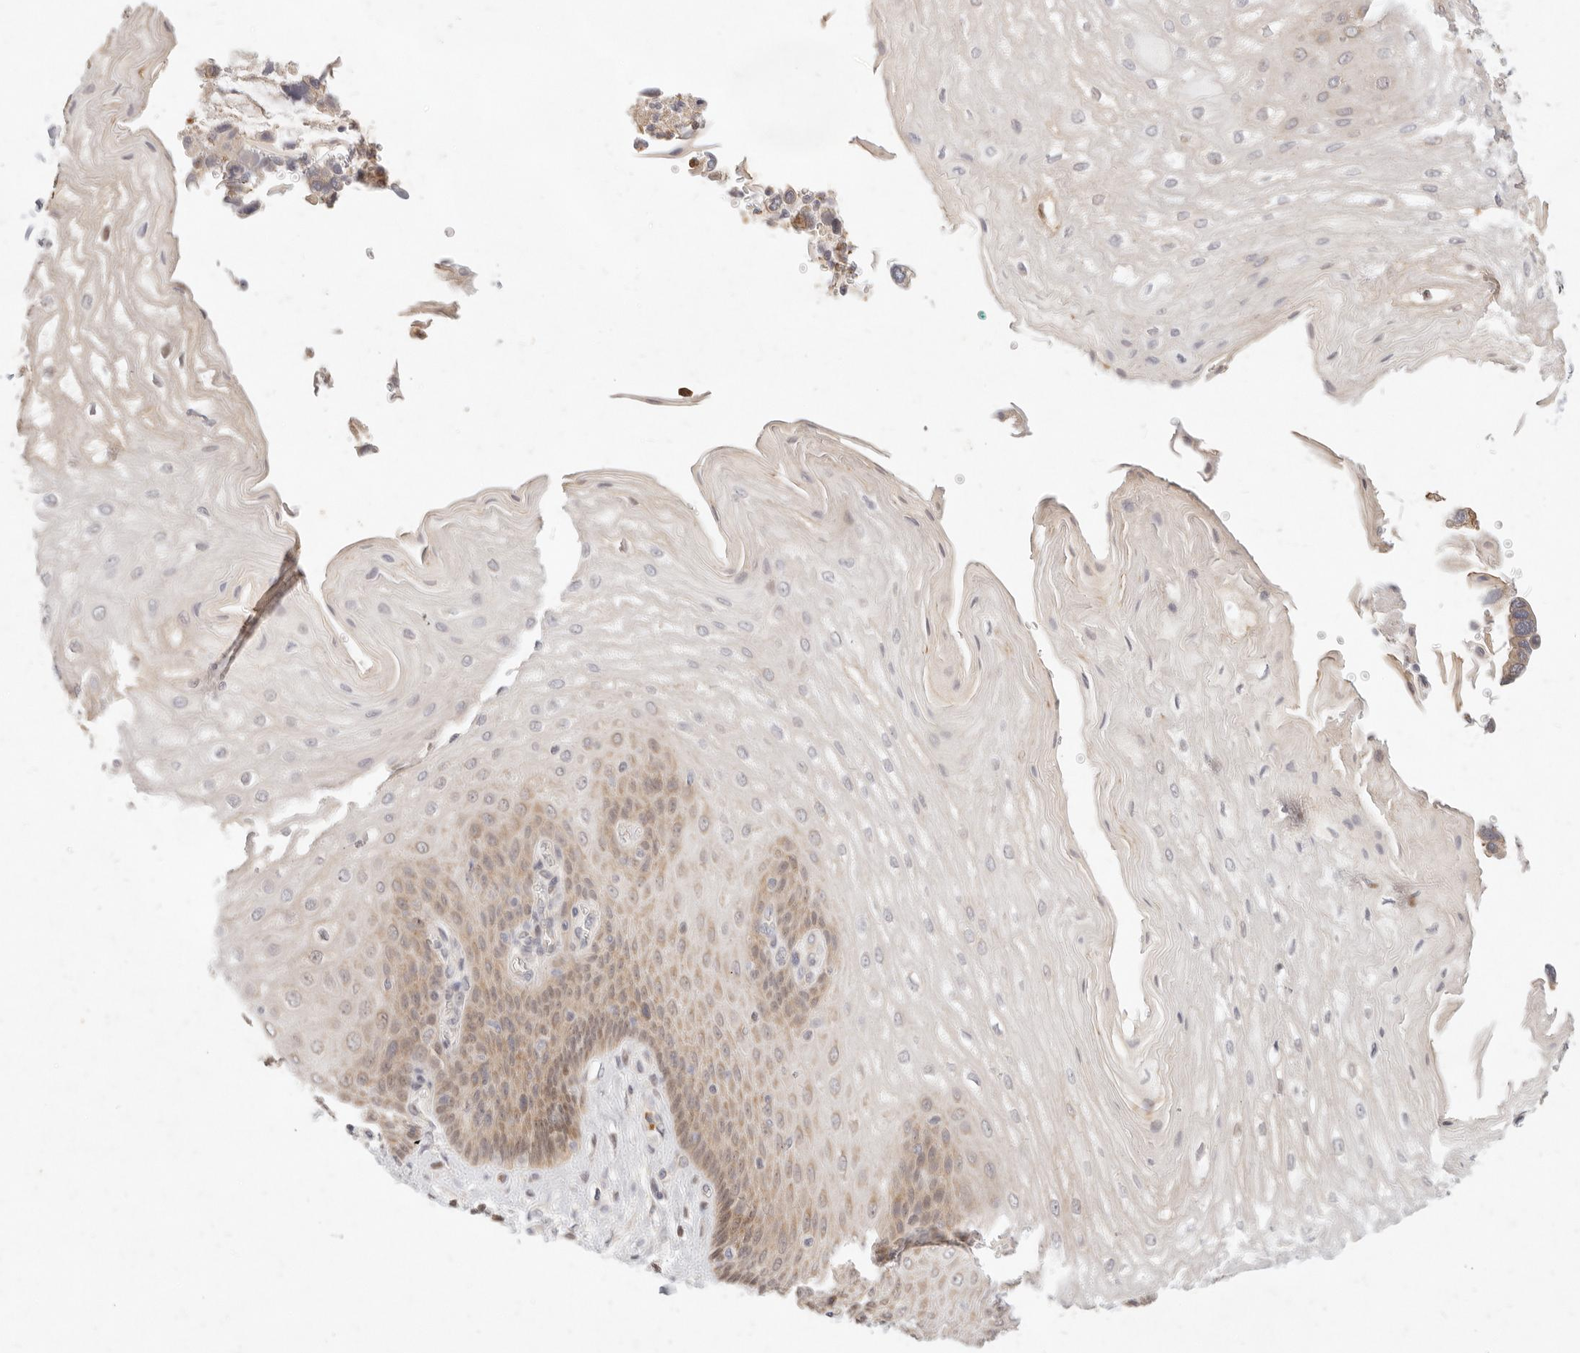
{"staining": {"intensity": "moderate", "quantity": ">75%", "location": "cytoplasmic/membranous,nuclear"}, "tissue": "esophagus", "cell_type": "Squamous epithelial cells", "image_type": "normal", "snomed": [{"axis": "morphology", "description": "Normal tissue, NOS"}, {"axis": "topography", "description": "Esophagus"}], "caption": "Immunohistochemical staining of benign human esophagus displays medium levels of moderate cytoplasmic/membranous,nuclear positivity in approximately >75% of squamous epithelial cells.", "gene": "ASCL3", "patient": {"sex": "male", "age": 54}}